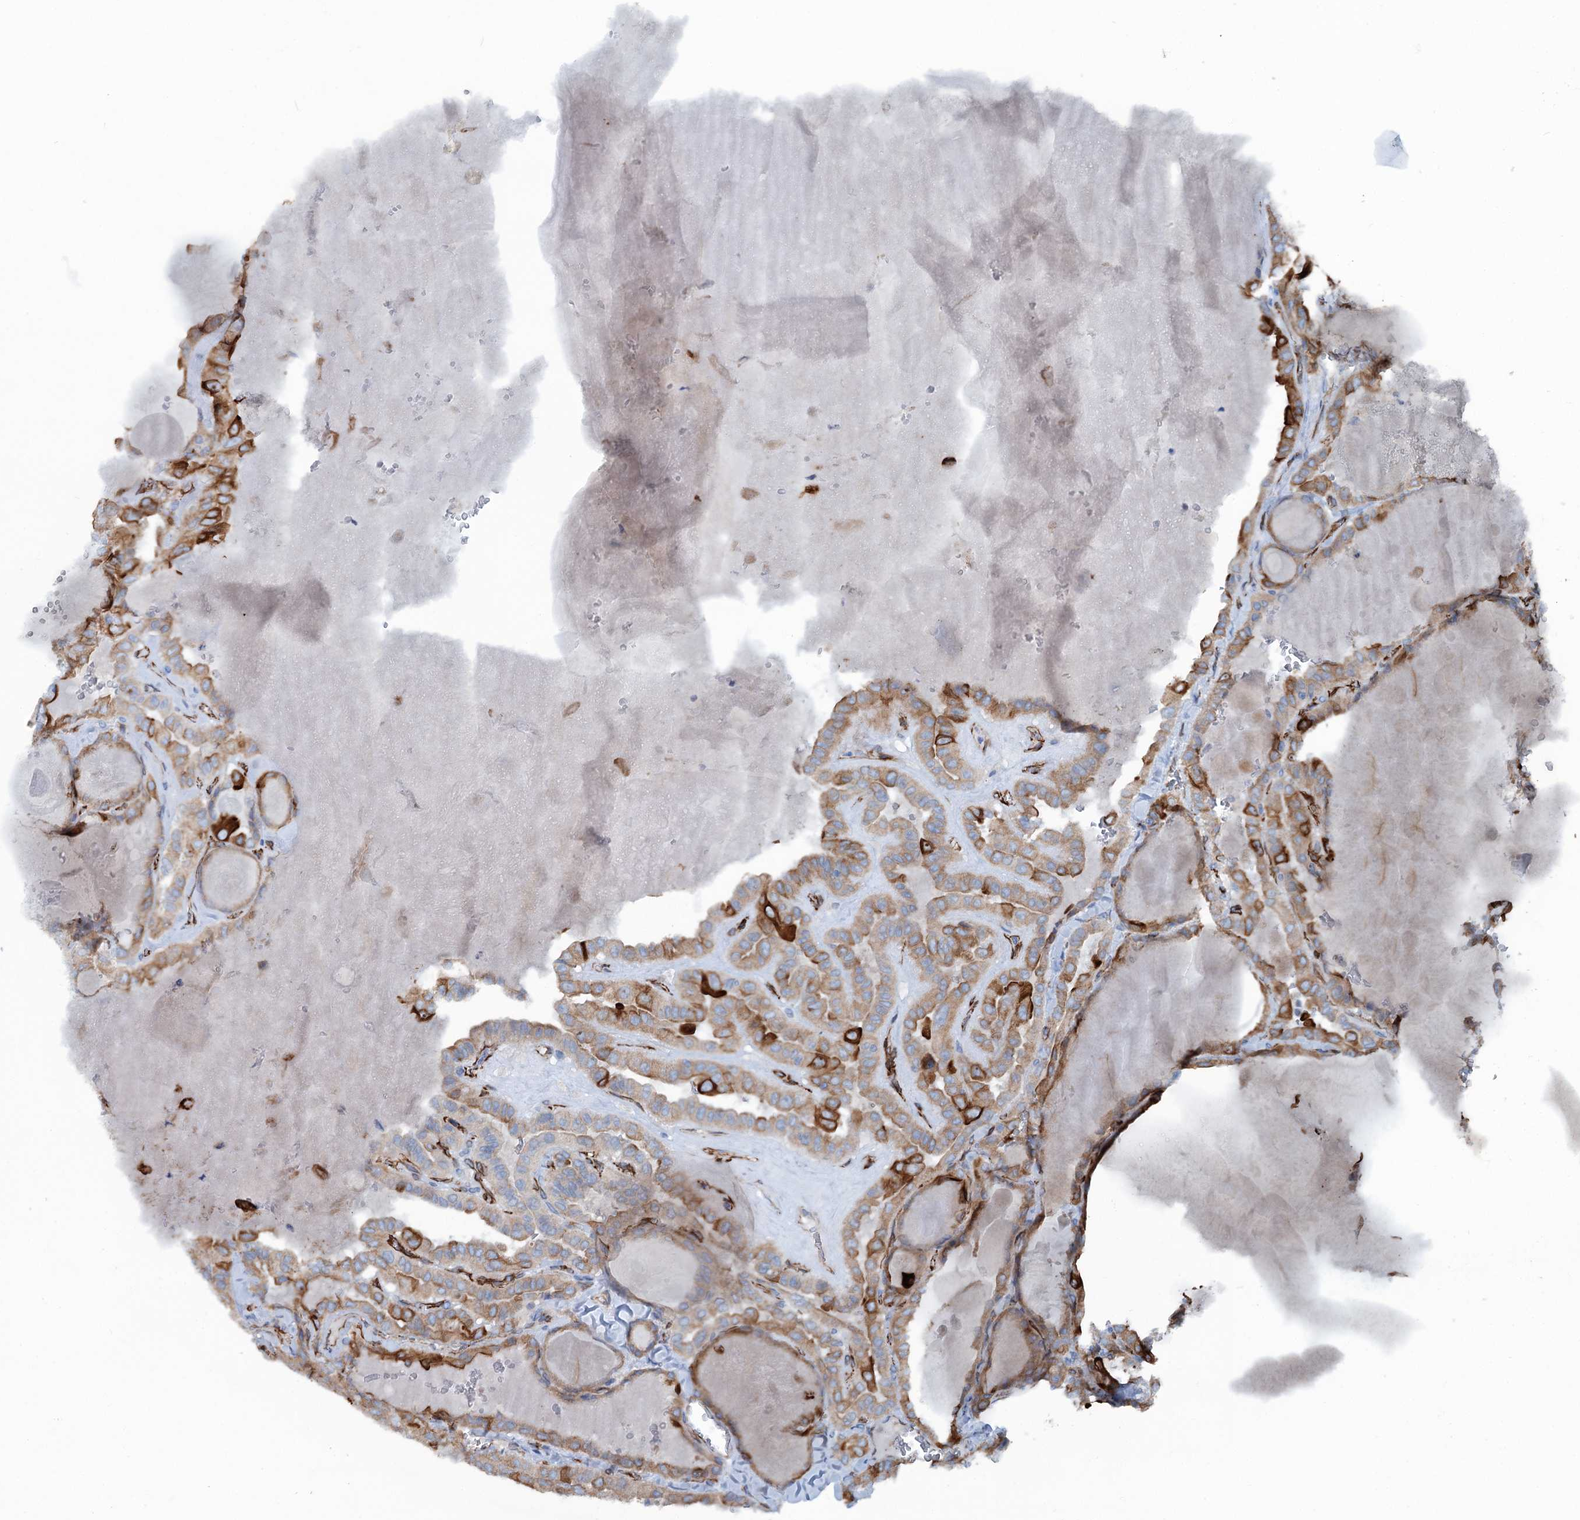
{"staining": {"intensity": "moderate", "quantity": ">75%", "location": "cytoplasmic/membranous"}, "tissue": "thyroid cancer", "cell_type": "Tumor cells", "image_type": "cancer", "snomed": [{"axis": "morphology", "description": "Papillary adenocarcinoma, NOS"}, {"axis": "topography", "description": "Thyroid gland"}], "caption": "Brown immunohistochemical staining in human papillary adenocarcinoma (thyroid) displays moderate cytoplasmic/membranous staining in about >75% of tumor cells. The protein of interest is stained brown, and the nuclei are stained in blue (DAB (3,3'-diaminobenzidine) IHC with brightfield microscopy, high magnification).", "gene": "CALCOCO1", "patient": {"sex": "male", "age": 52}}